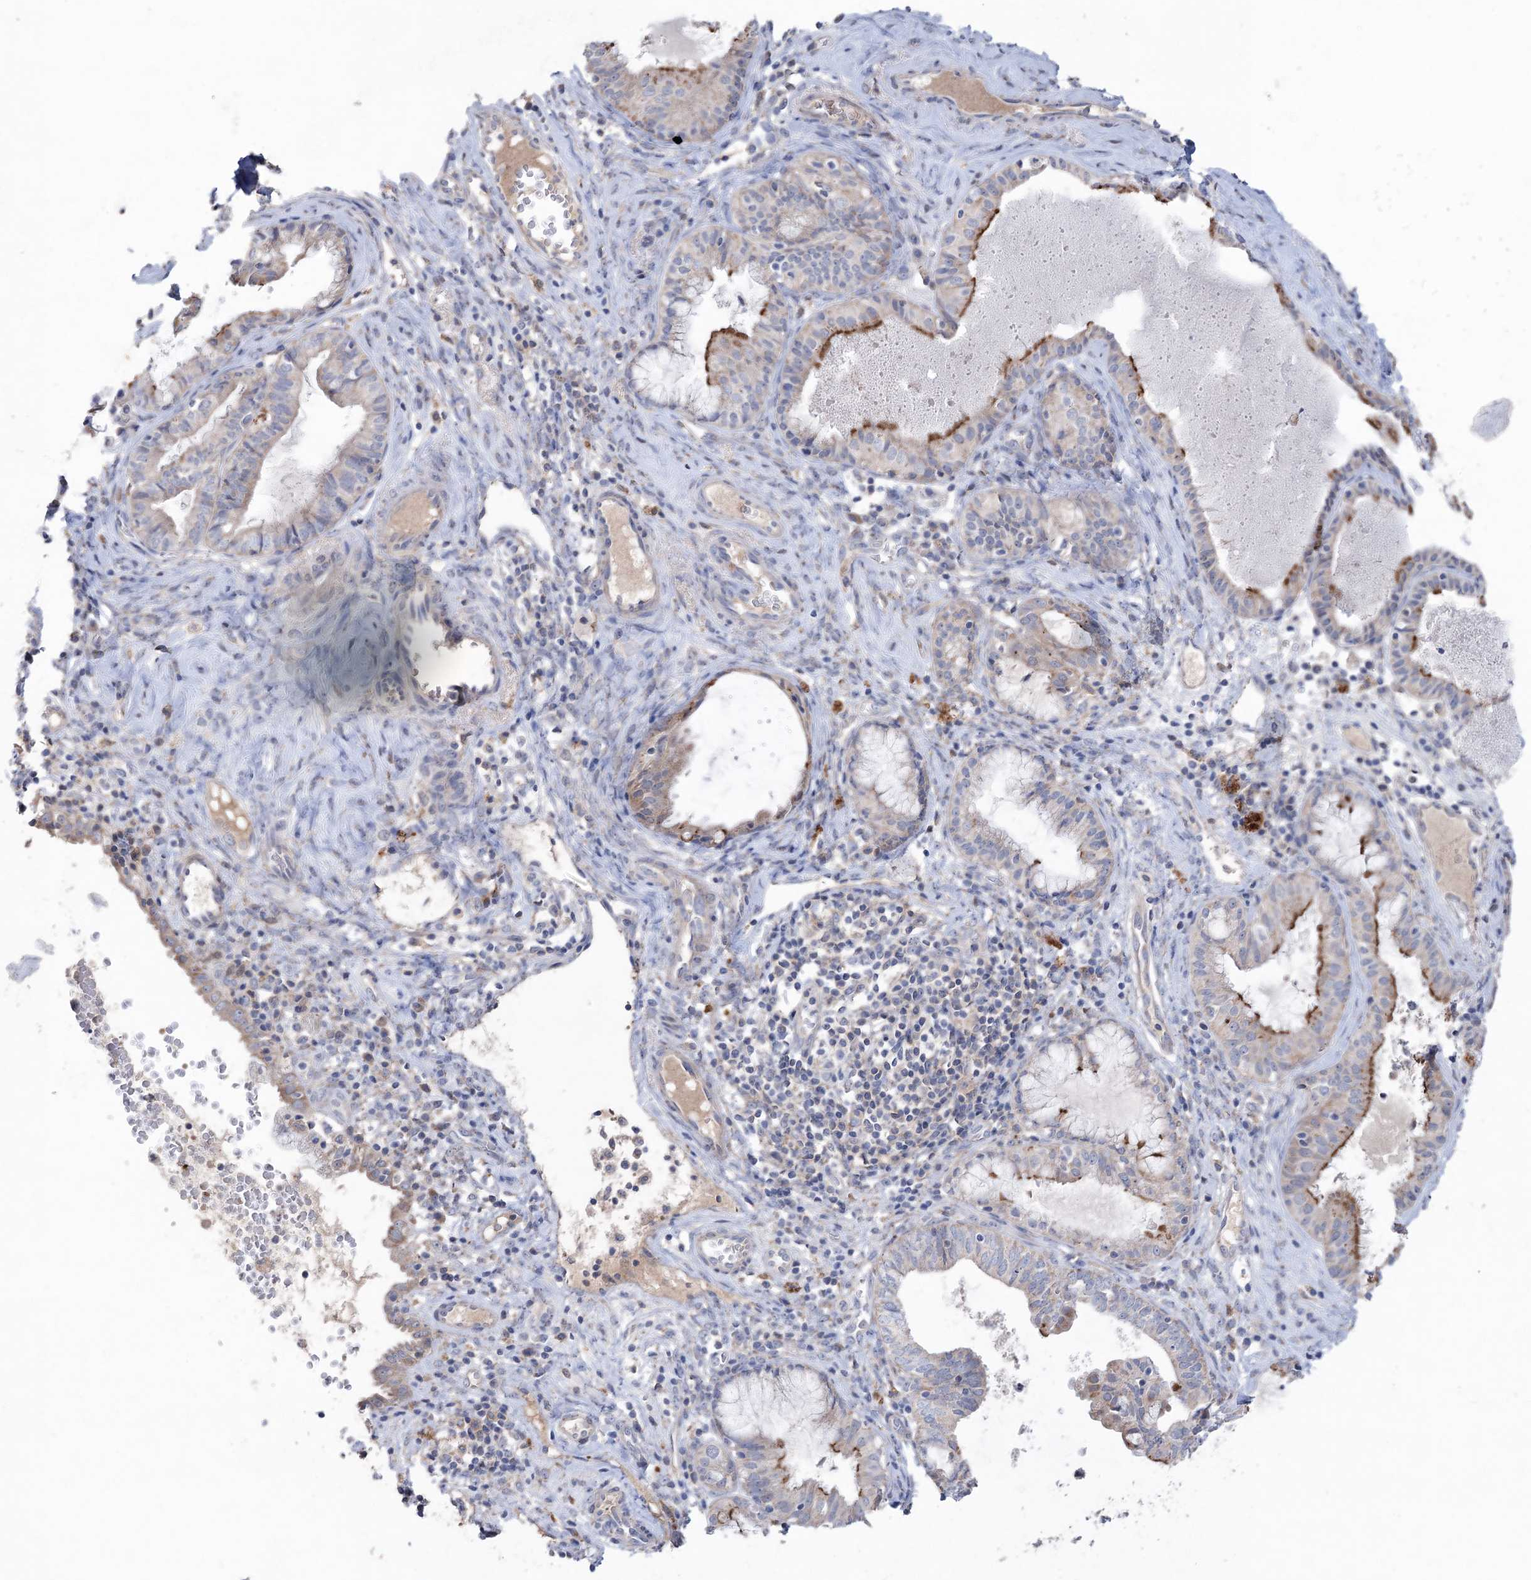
{"staining": {"intensity": "moderate", "quantity": "<25%", "location": "cytoplasmic/membranous"}, "tissue": "endometrial cancer", "cell_type": "Tumor cells", "image_type": "cancer", "snomed": [{"axis": "morphology", "description": "Adenocarcinoma, NOS"}, {"axis": "topography", "description": "Endometrium"}], "caption": "Brown immunohistochemical staining in endometrial adenocarcinoma reveals moderate cytoplasmic/membranous positivity in about <25% of tumor cells.", "gene": "MTCH2", "patient": {"sex": "female", "age": 79}}